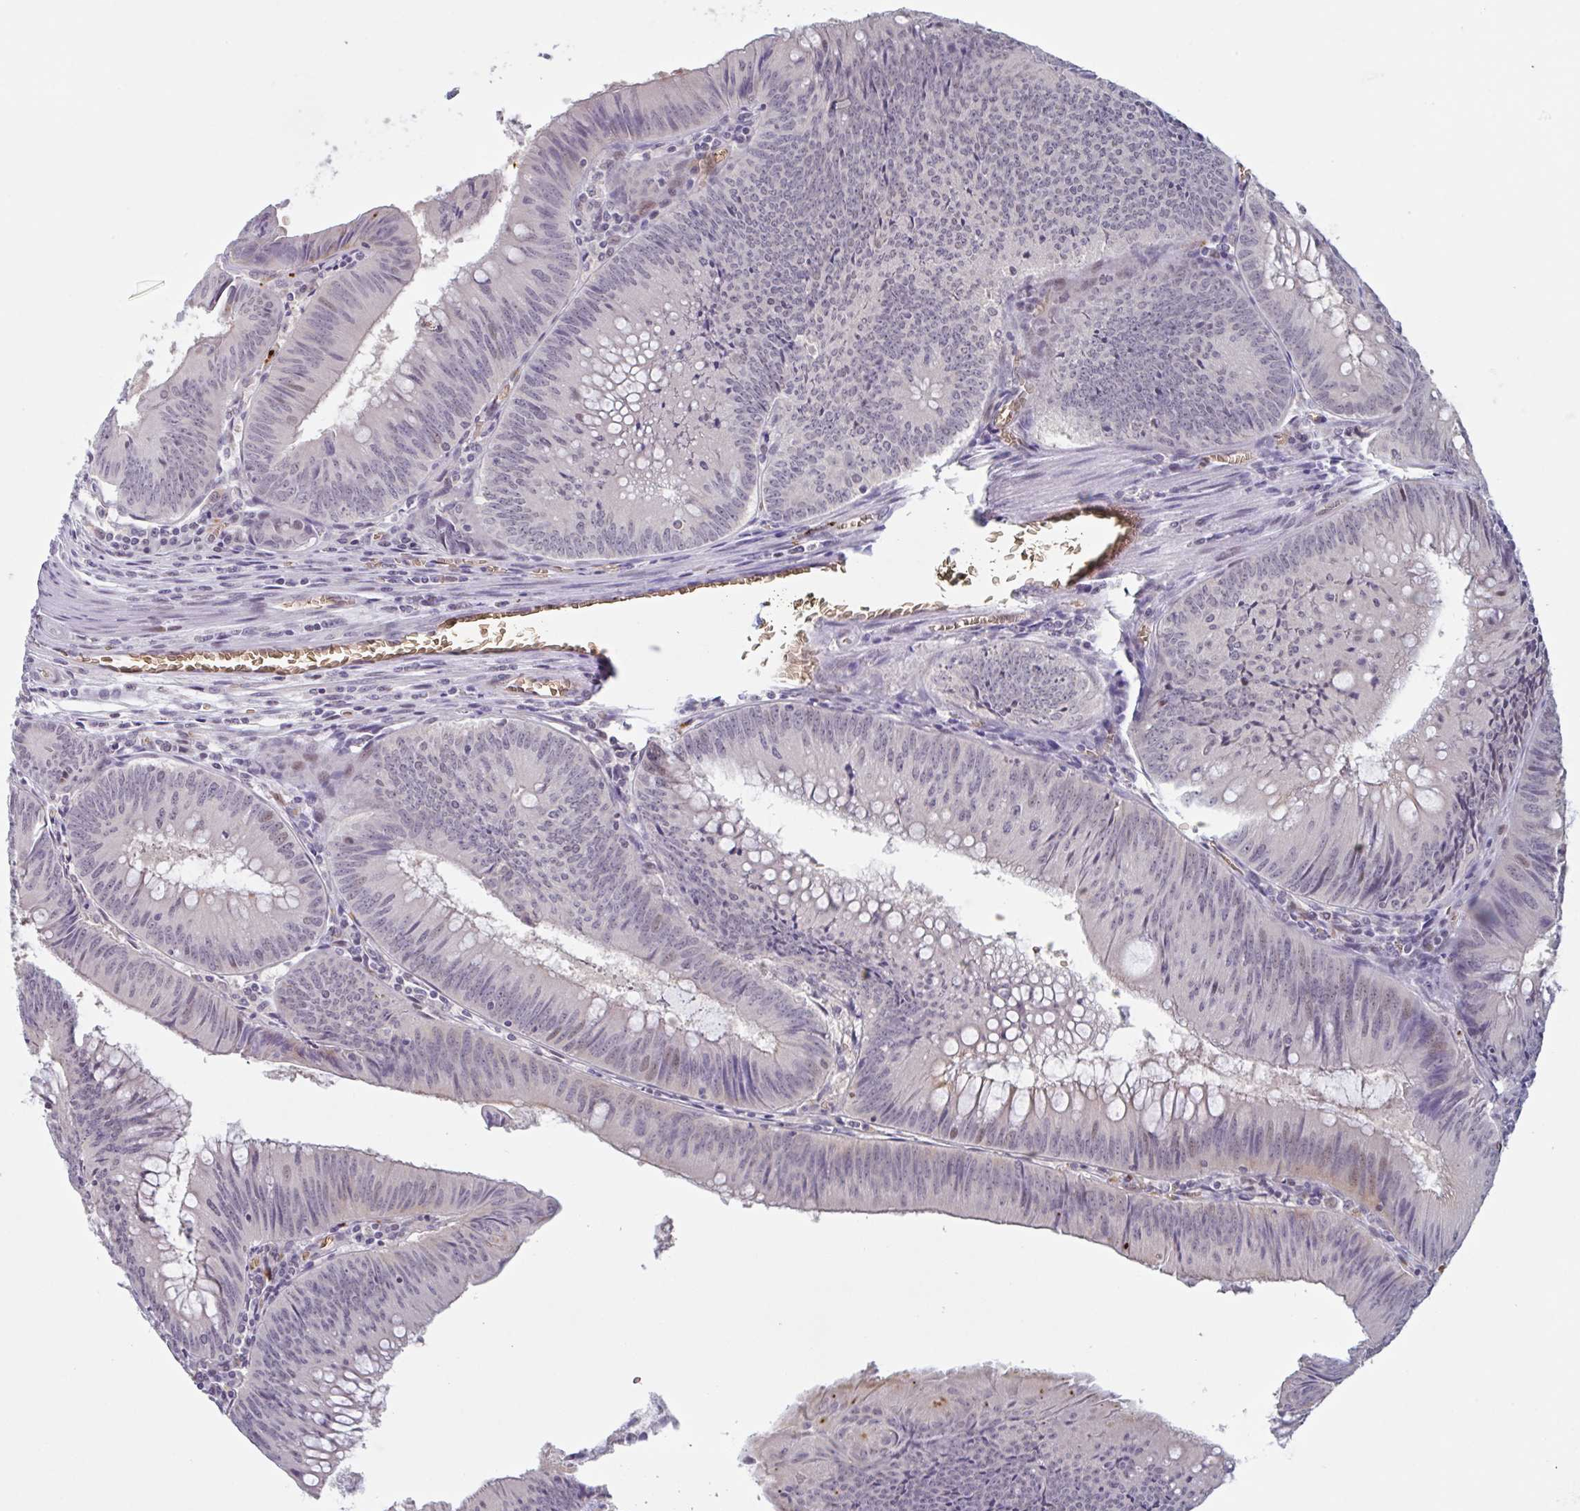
{"staining": {"intensity": "weak", "quantity": "<25%", "location": "nuclear"}, "tissue": "colorectal cancer", "cell_type": "Tumor cells", "image_type": "cancer", "snomed": [{"axis": "morphology", "description": "Adenocarcinoma, NOS"}, {"axis": "topography", "description": "Rectum"}], "caption": "The IHC micrograph has no significant expression in tumor cells of colorectal cancer (adenocarcinoma) tissue. (IHC, brightfield microscopy, high magnification).", "gene": "RHAG", "patient": {"sex": "female", "age": 72}}